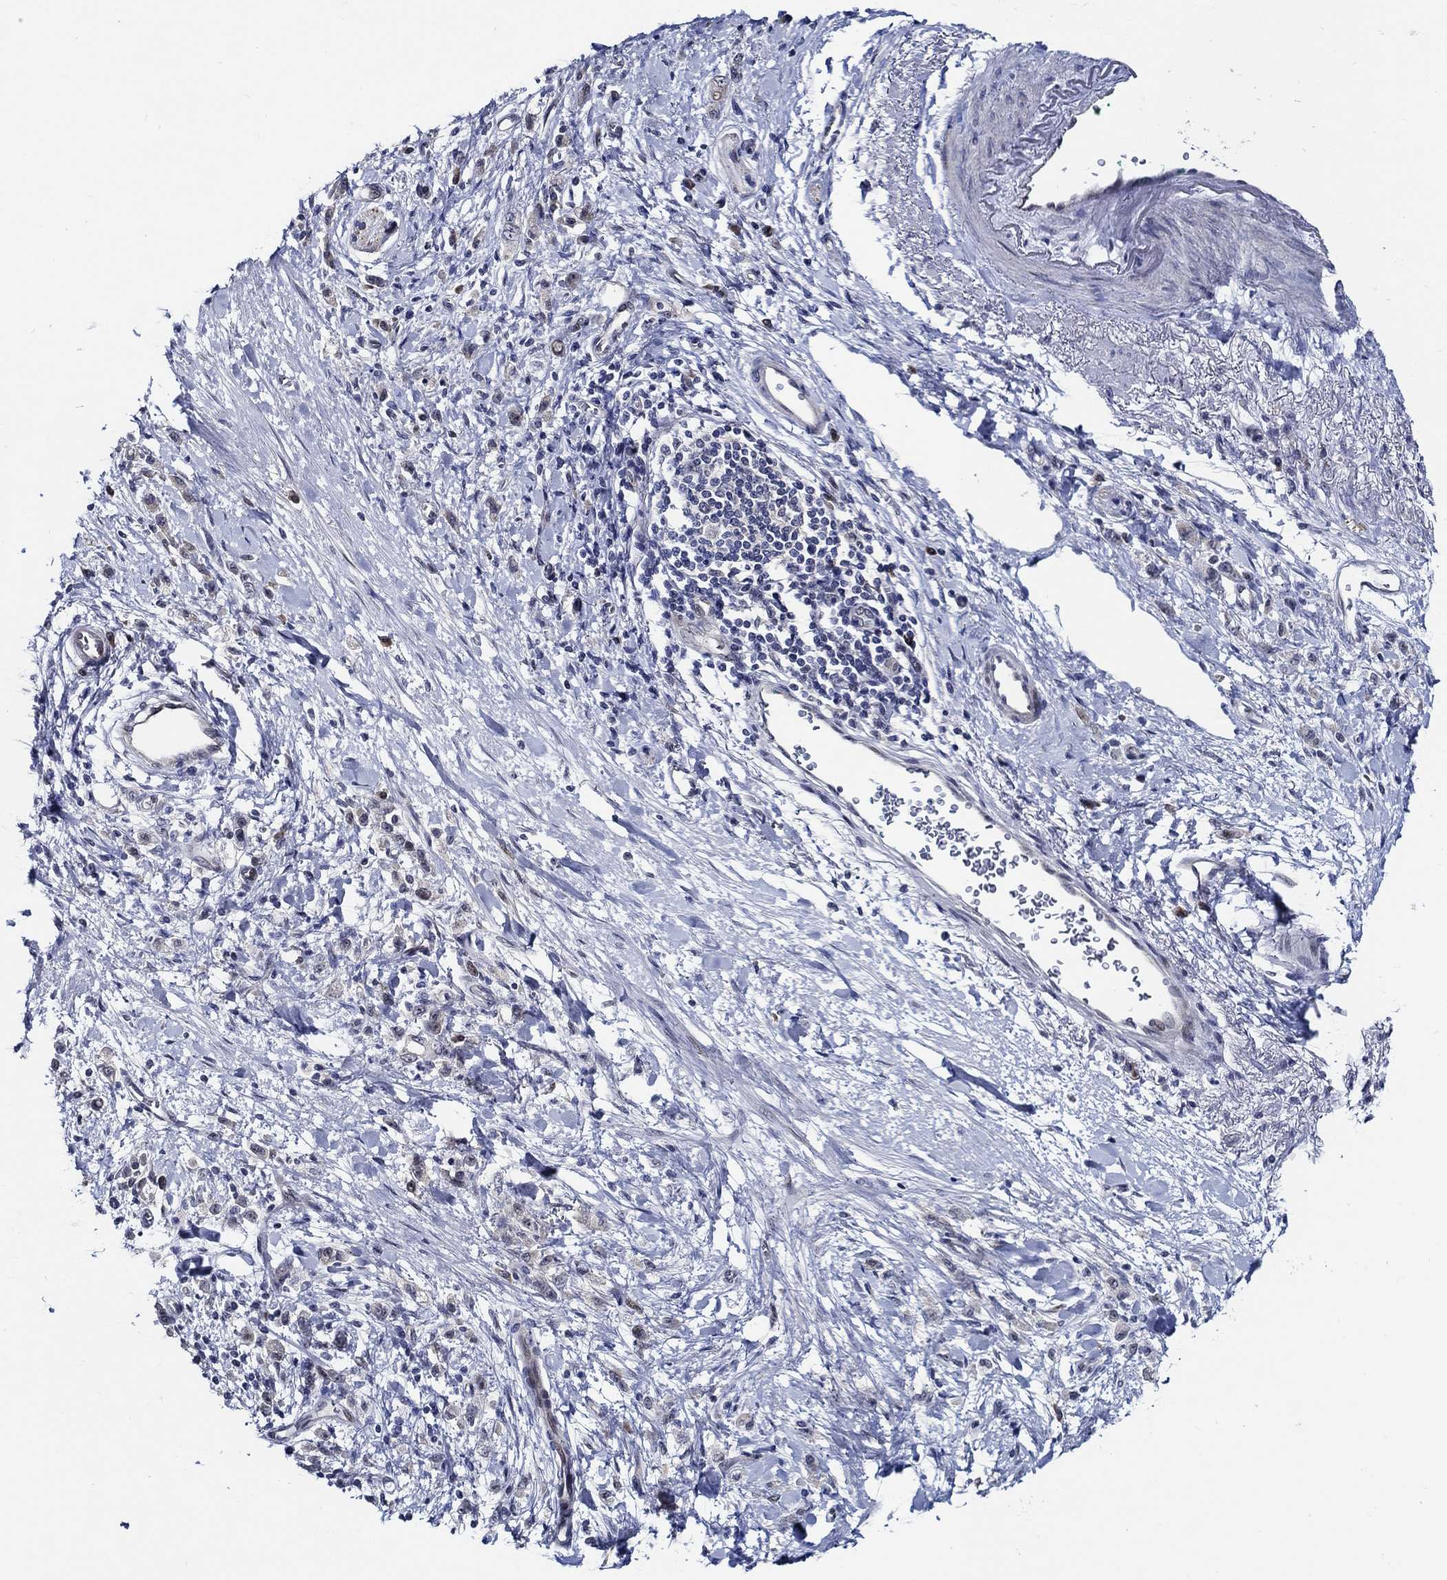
{"staining": {"intensity": "negative", "quantity": "none", "location": "none"}, "tissue": "stomach cancer", "cell_type": "Tumor cells", "image_type": "cancer", "snomed": [{"axis": "morphology", "description": "Adenocarcinoma, NOS"}, {"axis": "topography", "description": "Stomach"}], "caption": "Human stomach cancer stained for a protein using immunohistochemistry demonstrates no expression in tumor cells.", "gene": "C8orf48", "patient": {"sex": "male", "age": 77}}